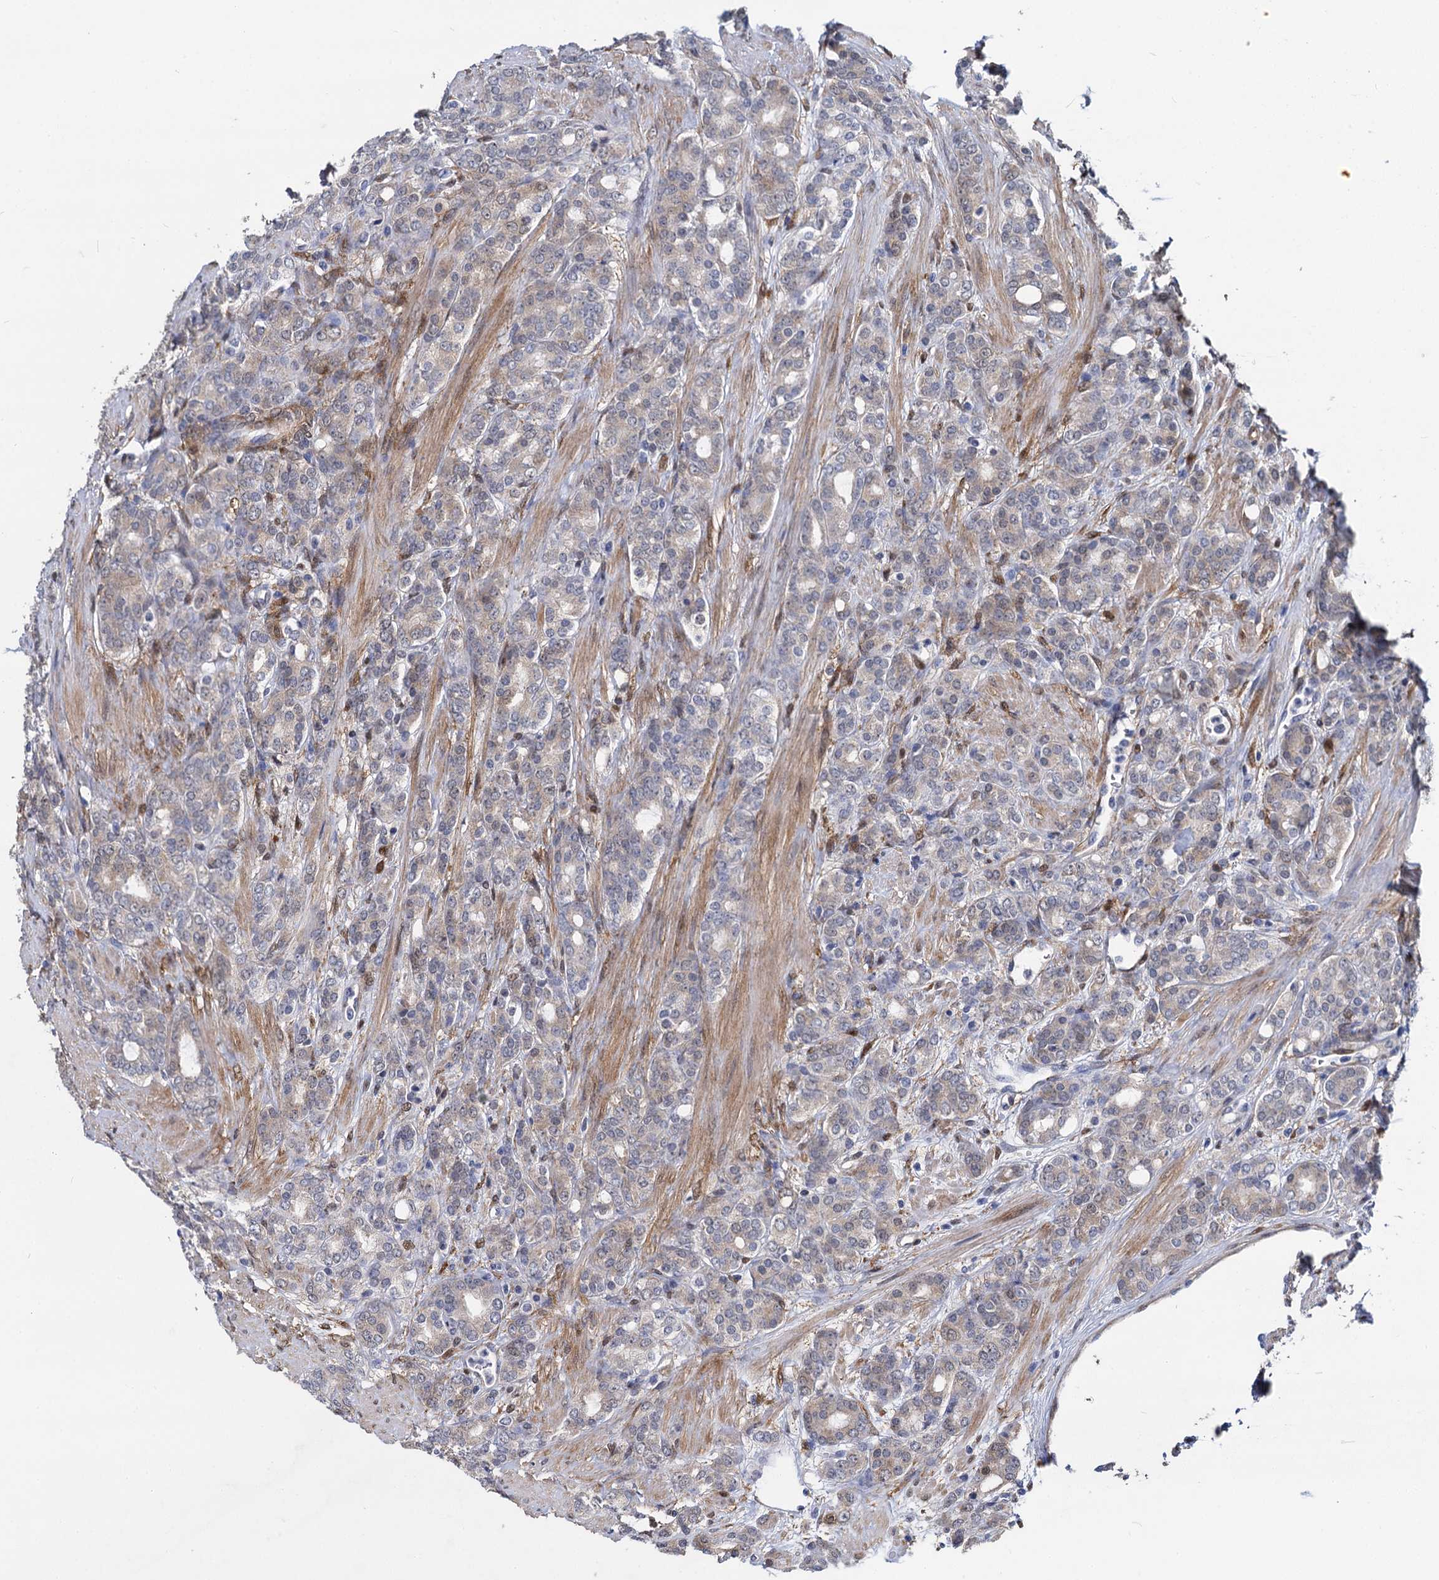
{"staining": {"intensity": "weak", "quantity": "<25%", "location": "cytoplasmic/membranous"}, "tissue": "prostate cancer", "cell_type": "Tumor cells", "image_type": "cancer", "snomed": [{"axis": "morphology", "description": "Adenocarcinoma, High grade"}, {"axis": "topography", "description": "Prostate"}], "caption": "High magnification brightfield microscopy of prostate cancer stained with DAB (brown) and counterstained with hematoxylin (blue): tumor cells show no significant positivity.", "gene": "GSTM3", "patient": {"sex": "male", "age": 62}}